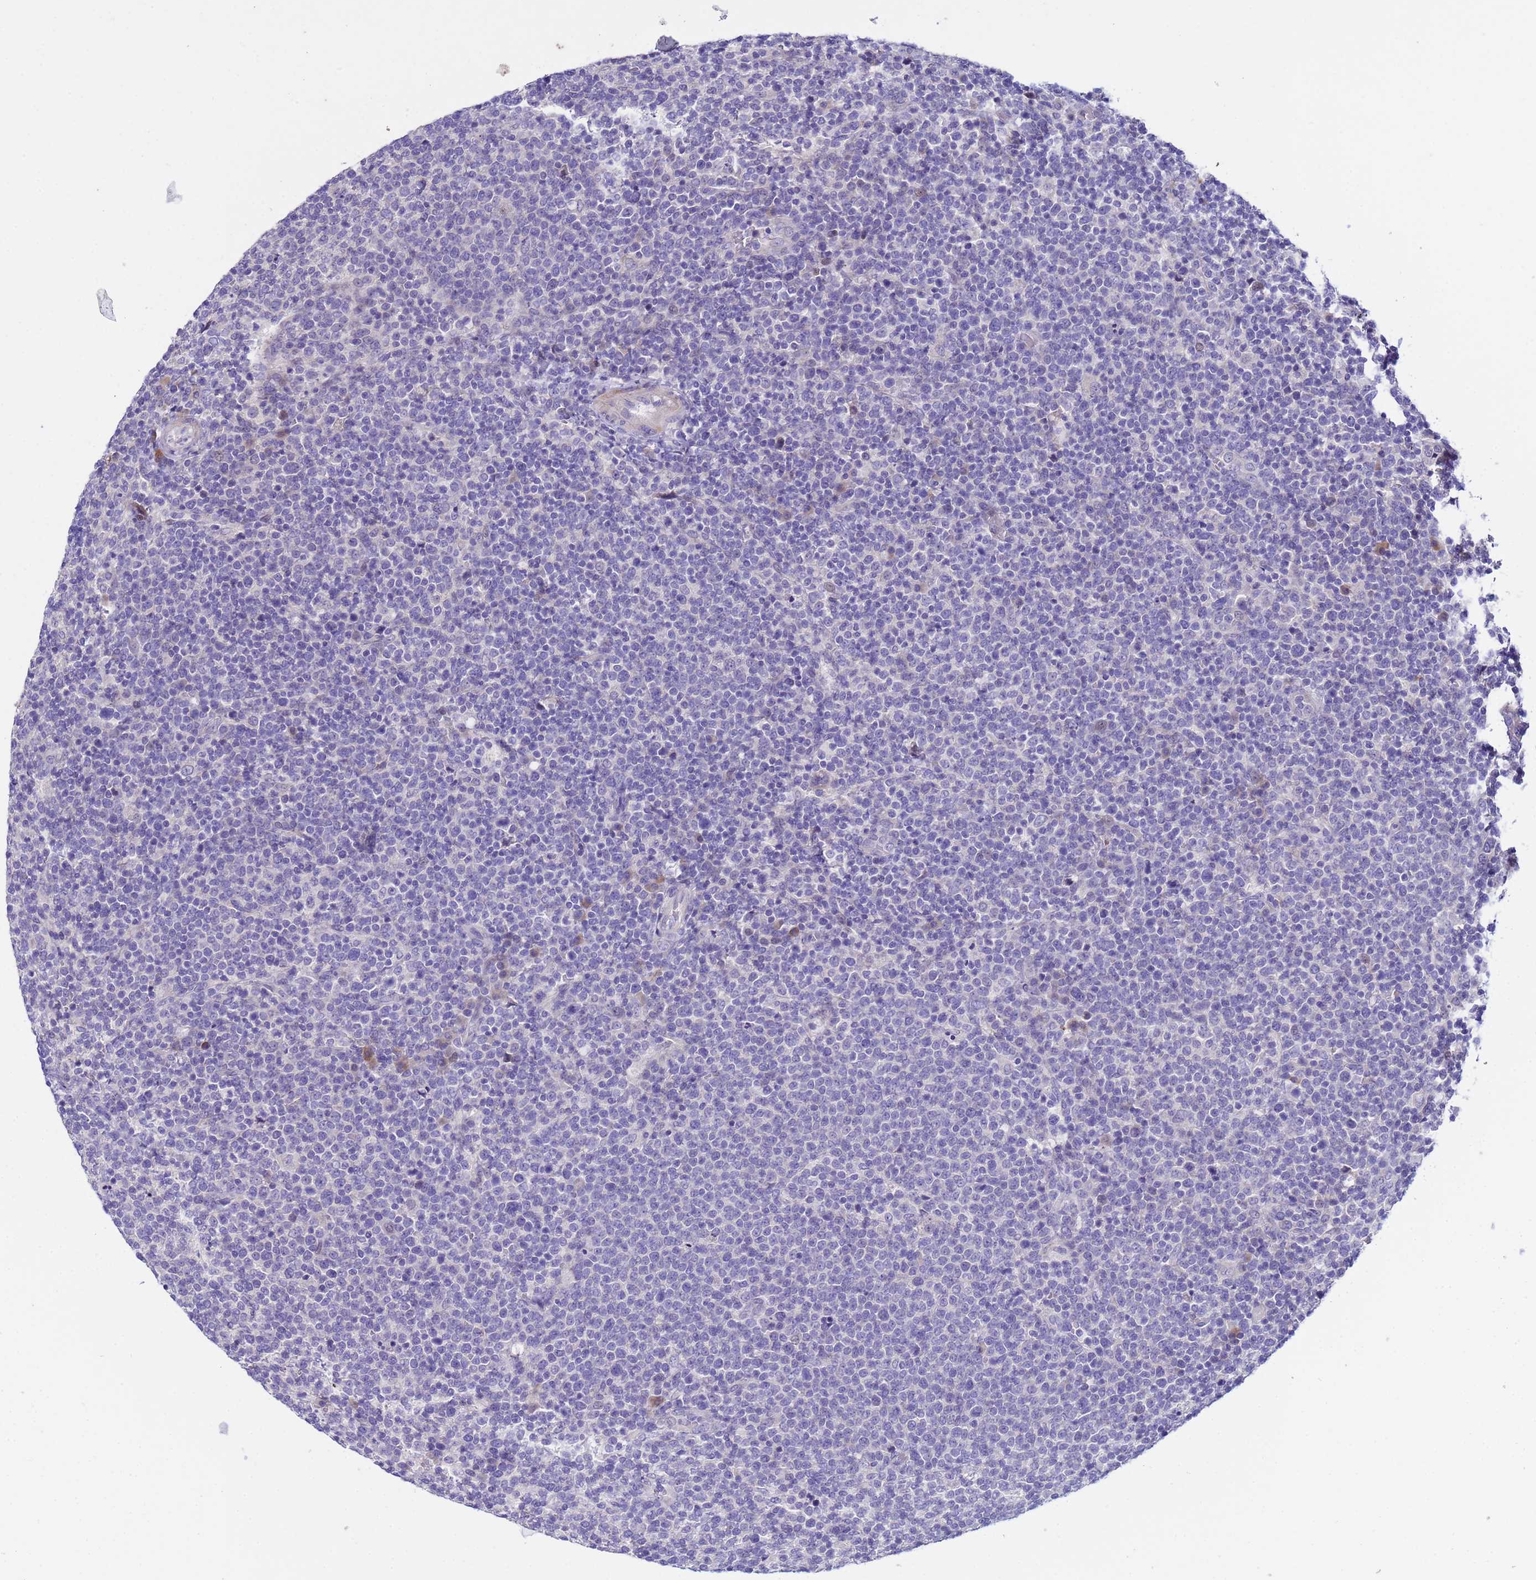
{"staining": {"intensity": "negative", "quantity": "none", "location": "none"}, "tissue": "lymphoma", "cell_type": "Tumor cells", "image_type": "cancer", "snomed": [{"axis": "morphology", "description": "Malignant lymphoma, non-Hodgkin's type, High grade"}, {"axis": "topography", "description": "Lymph node"}], "caption": "IHC micrograph of human malignant lymphoma, non-Hodgkin's type (high-grade) stained for a protein (brown), which exhibits no staining in tumor cells.", "gene": "IGSF11", "patient": {"sex": "male", "age": 61}}